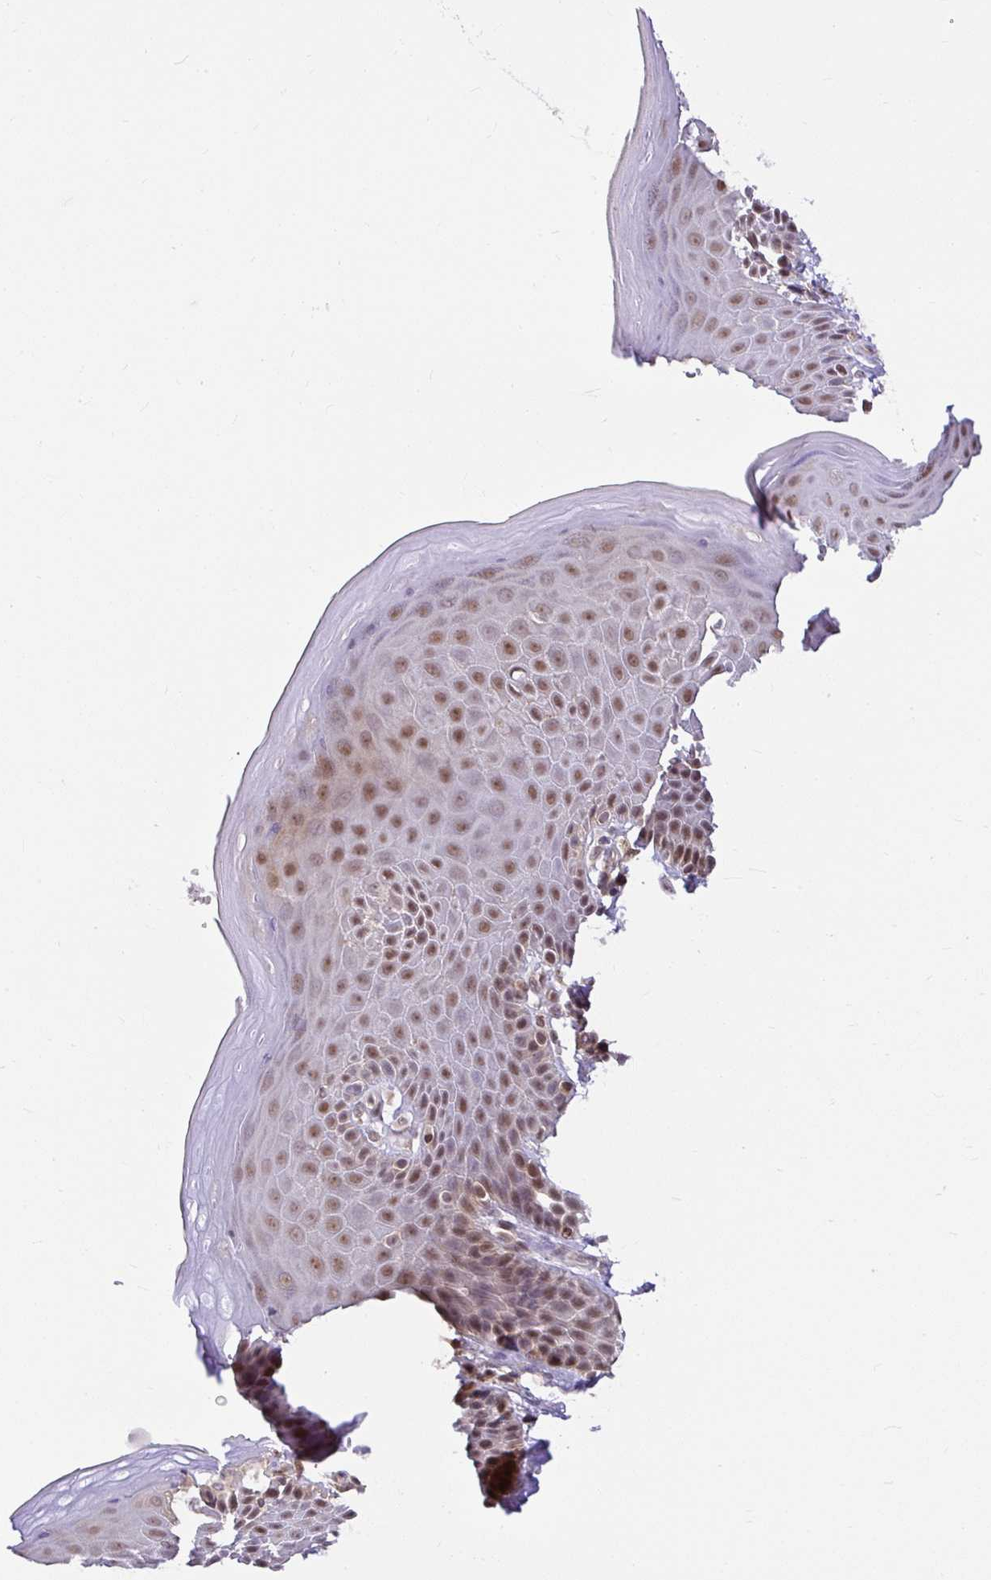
{"staining": {"intensity": "moderate", "quantity": ">75%", "location": "nuclear"}, "tissue": "skin", "cell_type": "Epidermal cells", "image_type": "normal", "snomed": [{"axis": "morphology", "description": "Normal tissue, NOS"}, {"axis": "topography", "description": "Peripheral nerve tissue"}], "caption": "Immunohistochemistry image of benign skin: skin stained using immunohistochemistry shows medium levels of moderate protein expression localized specifically in the nuclear of epidermal cells, appearing as a nuclear brown color.", "gene": "PIN4", "patient": {"sex": "male", "age": 51}}